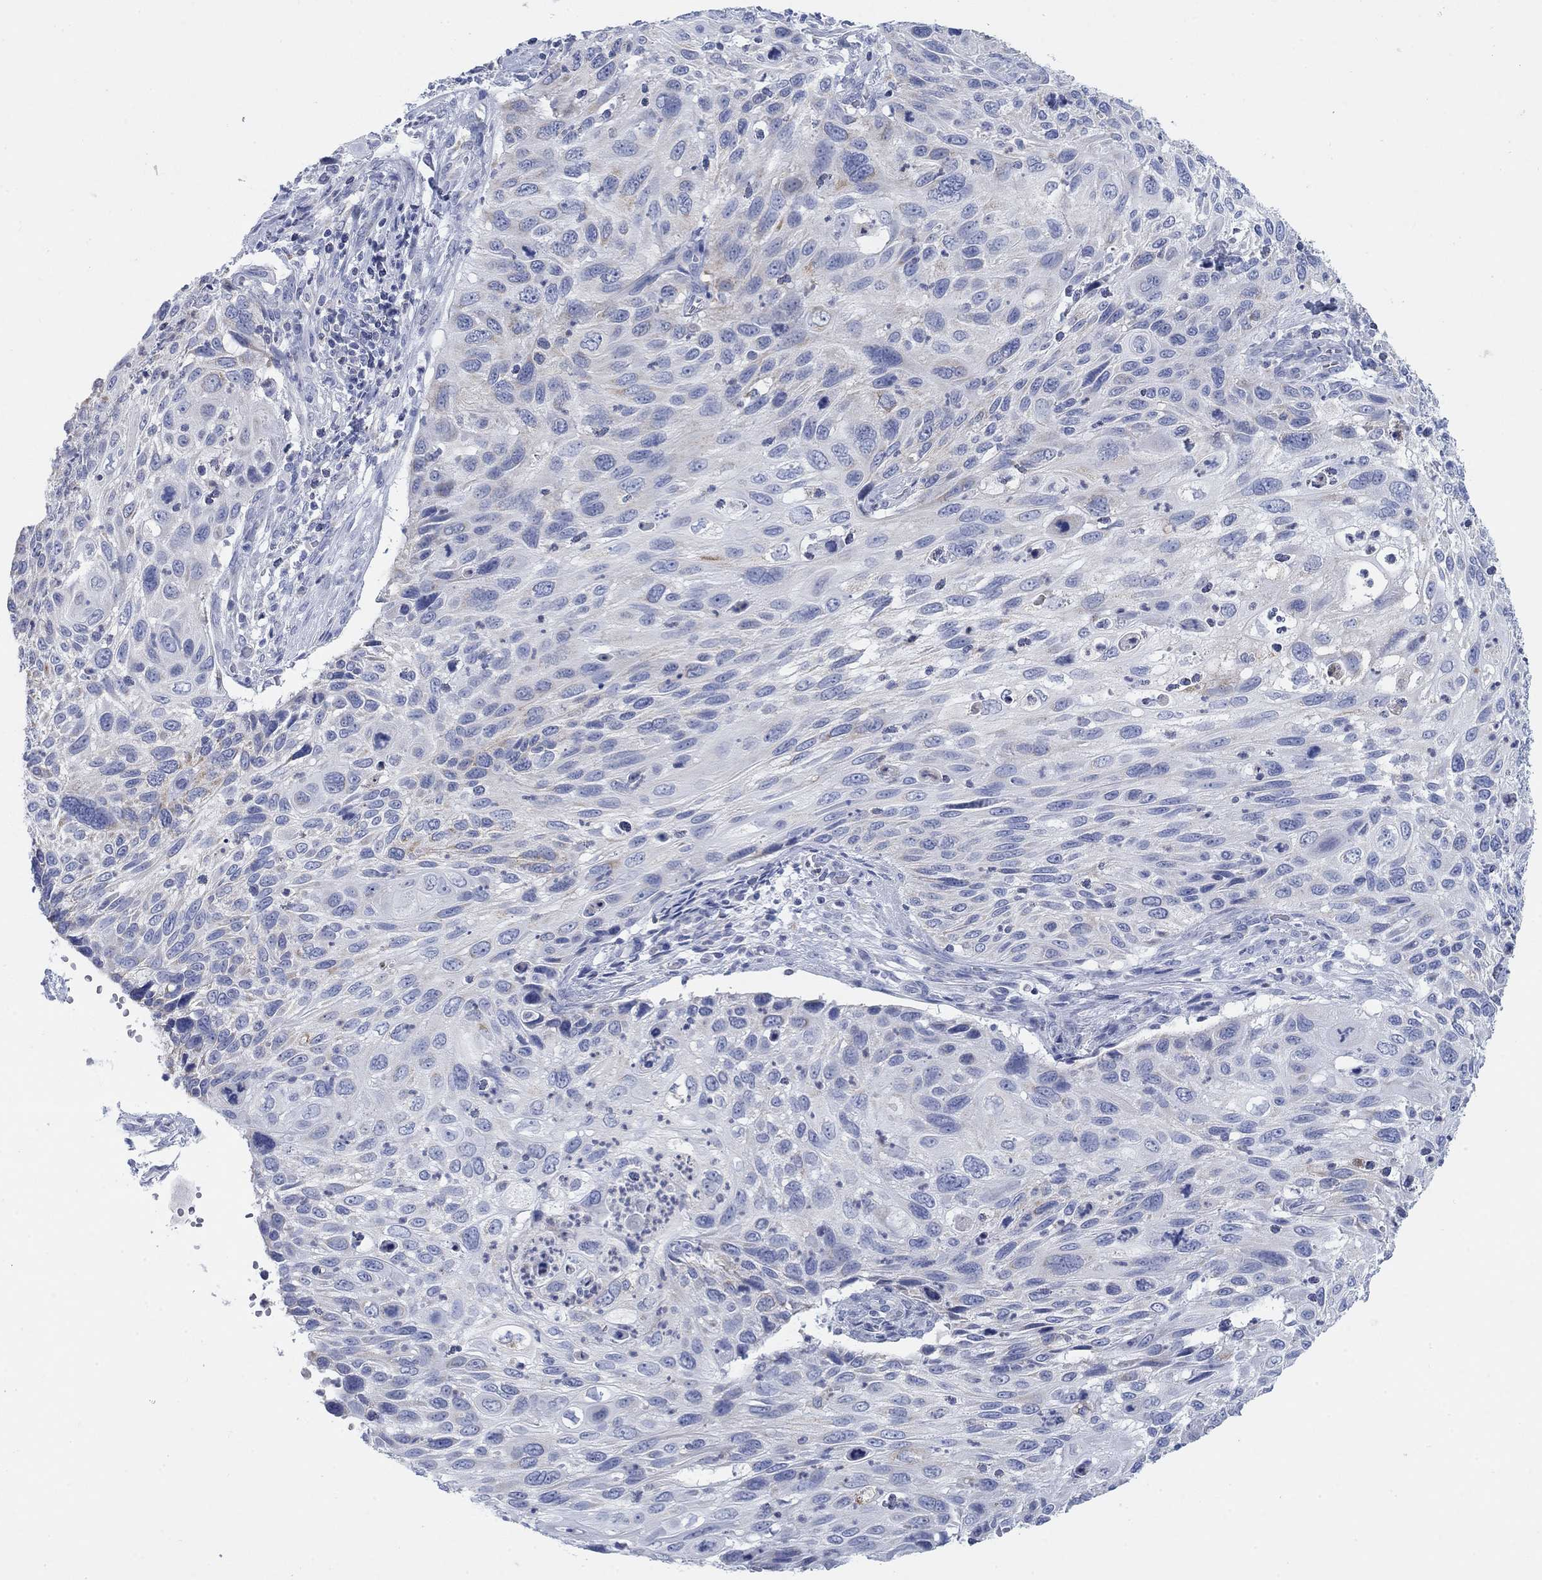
{"staining": {"intensity": "negative", "quantity": "none", "location": "none"}, "tissue": "cervical cancer", "cell_type": "Tumor cells", "image_type": "cancer", "snomed": [{"axis": "morphology", "description": "Squamous cell carcinoma, NOS"}, {"axis": "topography", "description": "Cervix"}], "caption": "The histopathology image reveals no significant staining in tumor cells of cervical cancer.", "gene": "SCCPDH", "patient": {"sex": "female", "age": 70}}